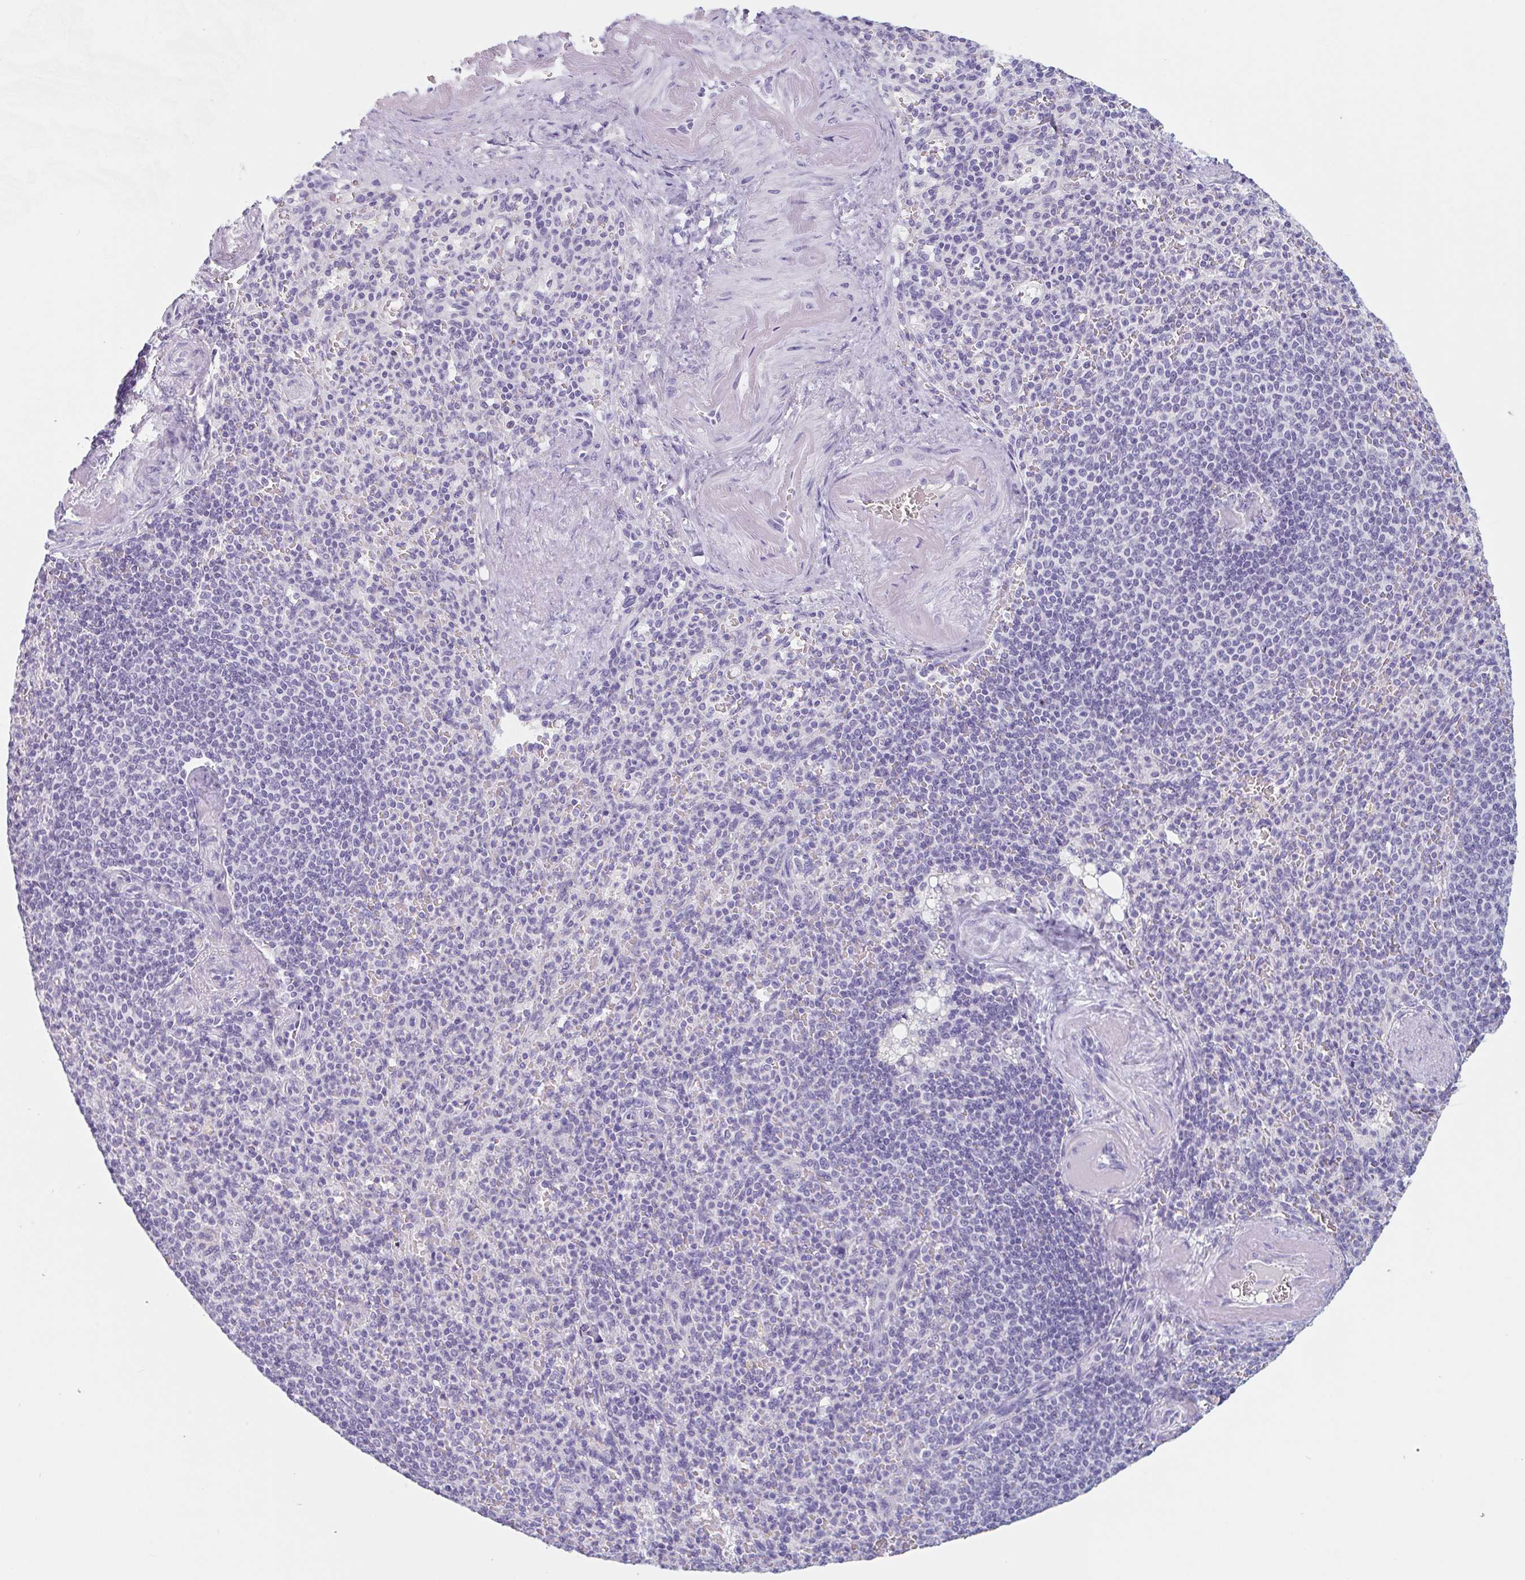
{"staining": {"intensity": "negative", "quantity": "none", "location": "none"}, "tissue": "spleen", "cell_type": "Cells in red pulp", "image_type": "normal", "snomed": [{"axis": "morphology", "description": "Normal tissue, NOS"}, {"axis": "topography", "description": "Spleen"}], "caption": "High magnification brightfield microscopy of benign spleen stained with DAB (brown) and counterstained with hematoxylin (blue): cells in red pulp show no significant staining. (DAB (3,3'-diaminobenzidine) IHC with hematoxylin counter stain).", "gene": "EMC4", "patient": {"sex": "female", "age": 74}}